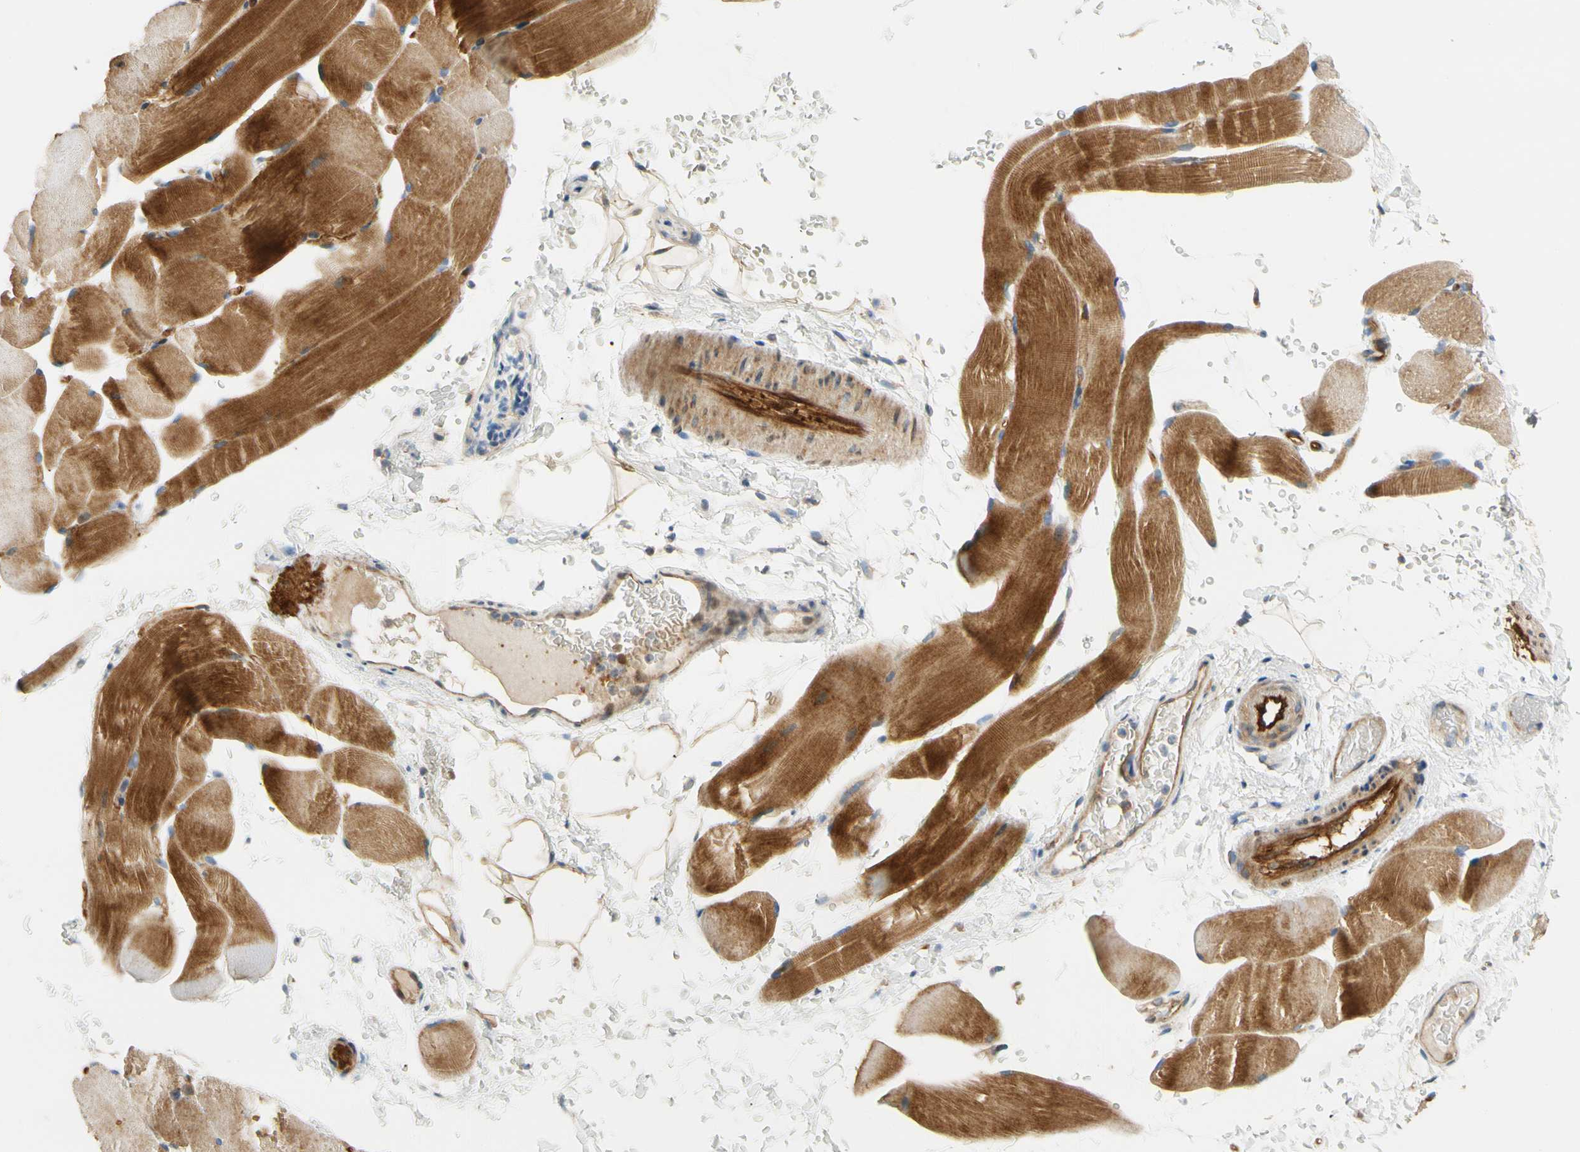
{"staining": {"intensity": "strong", "quantity": ">75%", "location": "cytoplasmic/membranous"}, "tissue": "skeletal muscle", "cell_type": "Myocytes", "image_type": "normal", "snomed": [{"axis": "morphology", "description": "Normal tissue, NOS"}, {"axis": "topography", "description": "Skeletal muscle"}, {"axis": "topography", "description": "Parathyroid gland"}], "caption": "High-magnification brightfield microscopy of benign skeletal muscle stained with DAB (brown) and counterstained with hematoxylin (blue). myocytes exhibit strong cytoplasmic/membranous expression is present in about>75% of cells.", "gene": "PARP14", "patient": {"sex": "female", "age": 37}}